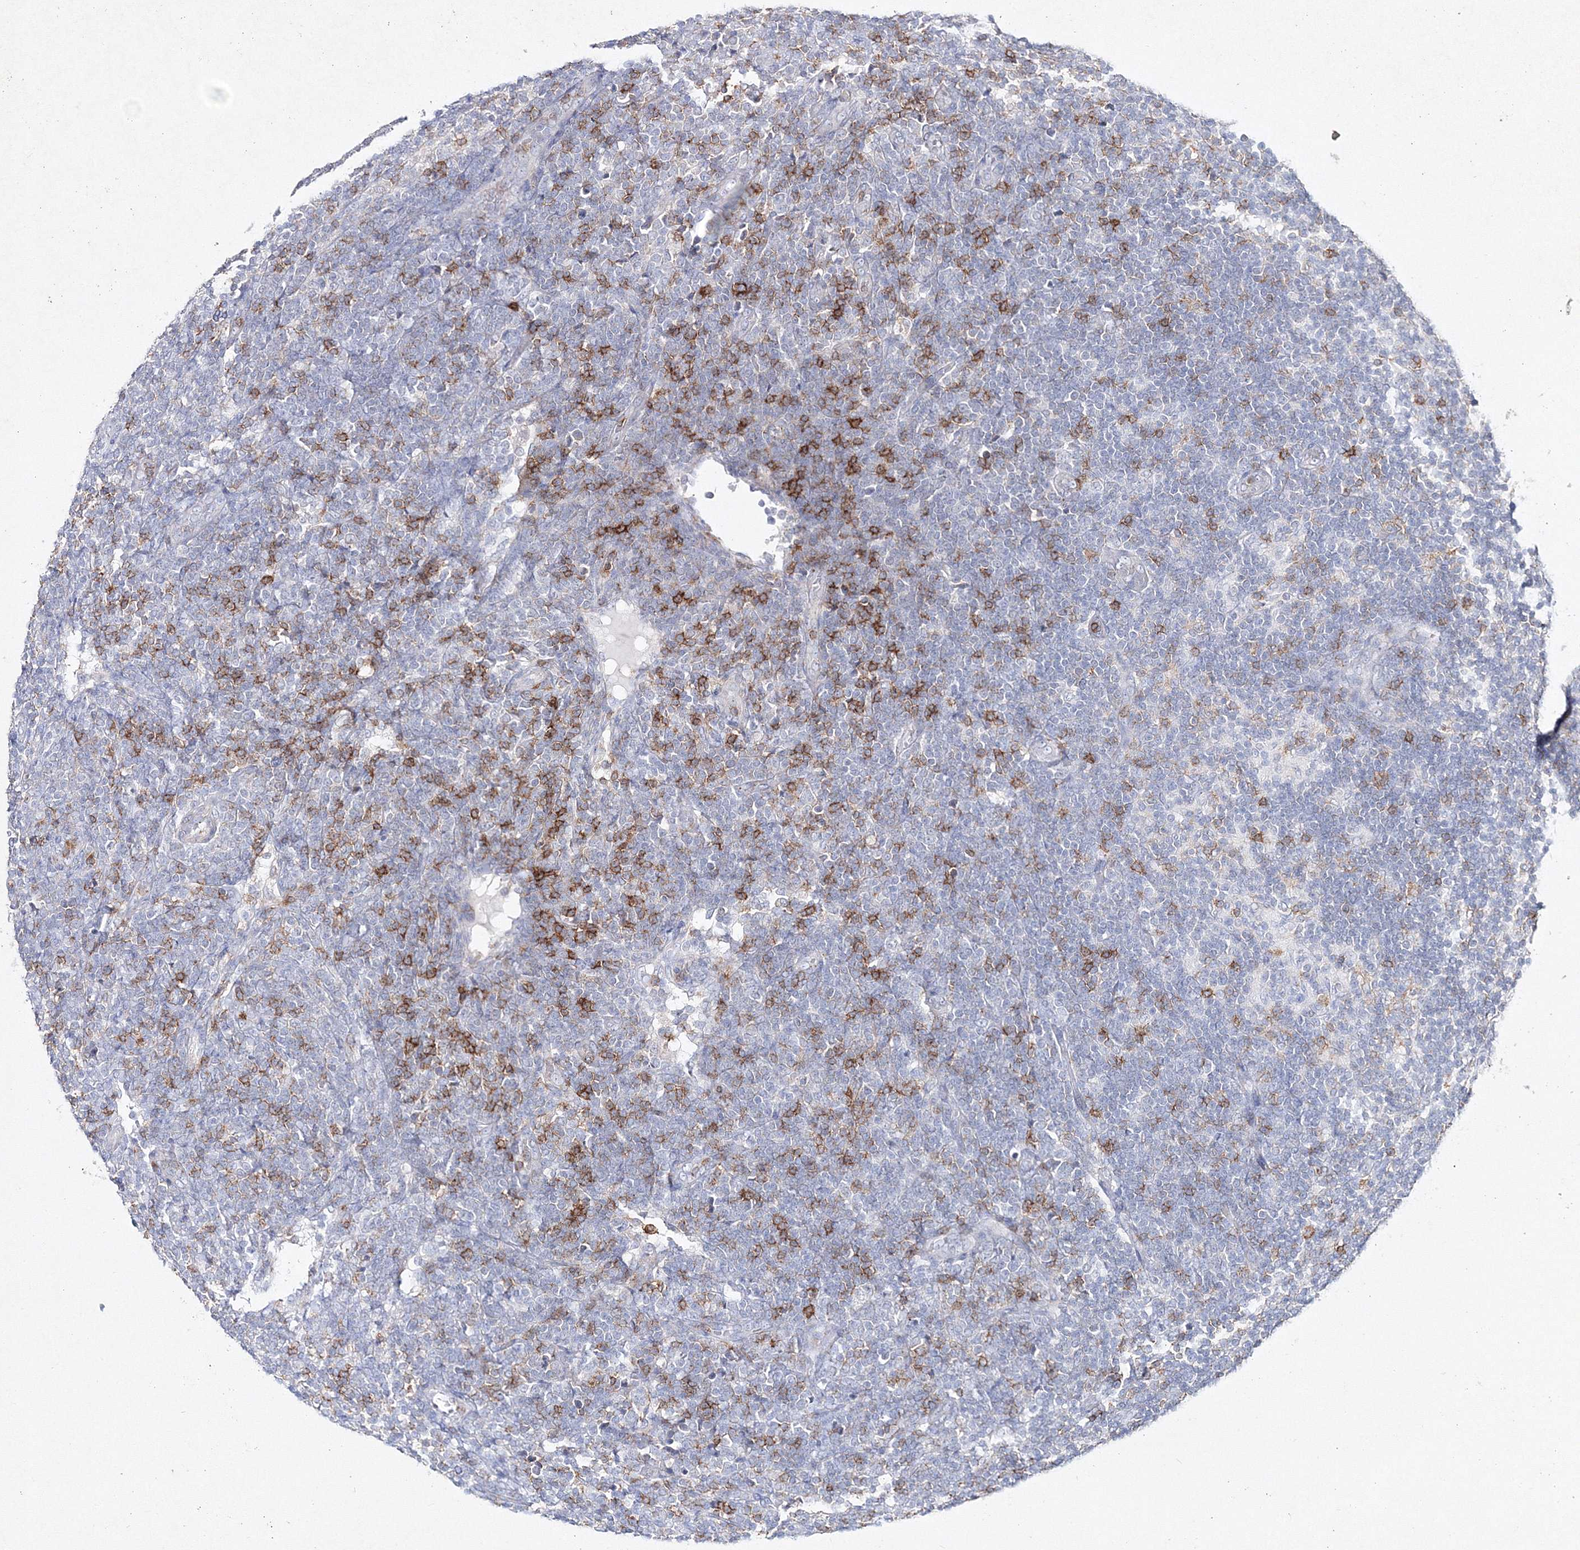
{"staining": {"intensity": "negative", "quantity": "none", "location": "none"}, "tissue": "lymphoma", "cell_type": "Tumor cells", "image_type": "cancer", "snomed": [{"axis": "morphology", "description": "Malignant lymphoma, non-Hodgkin's type, Low grade"}, {"axis": "topography", "description": "Lymph node"}], "caption": "Image shows no protein staining in tumor cells of malignant lymphoma, non-Hodgkin's type (low-grade) tissue.", "gene": "HCST", "patient": {"sex": "male", "age": 66}}